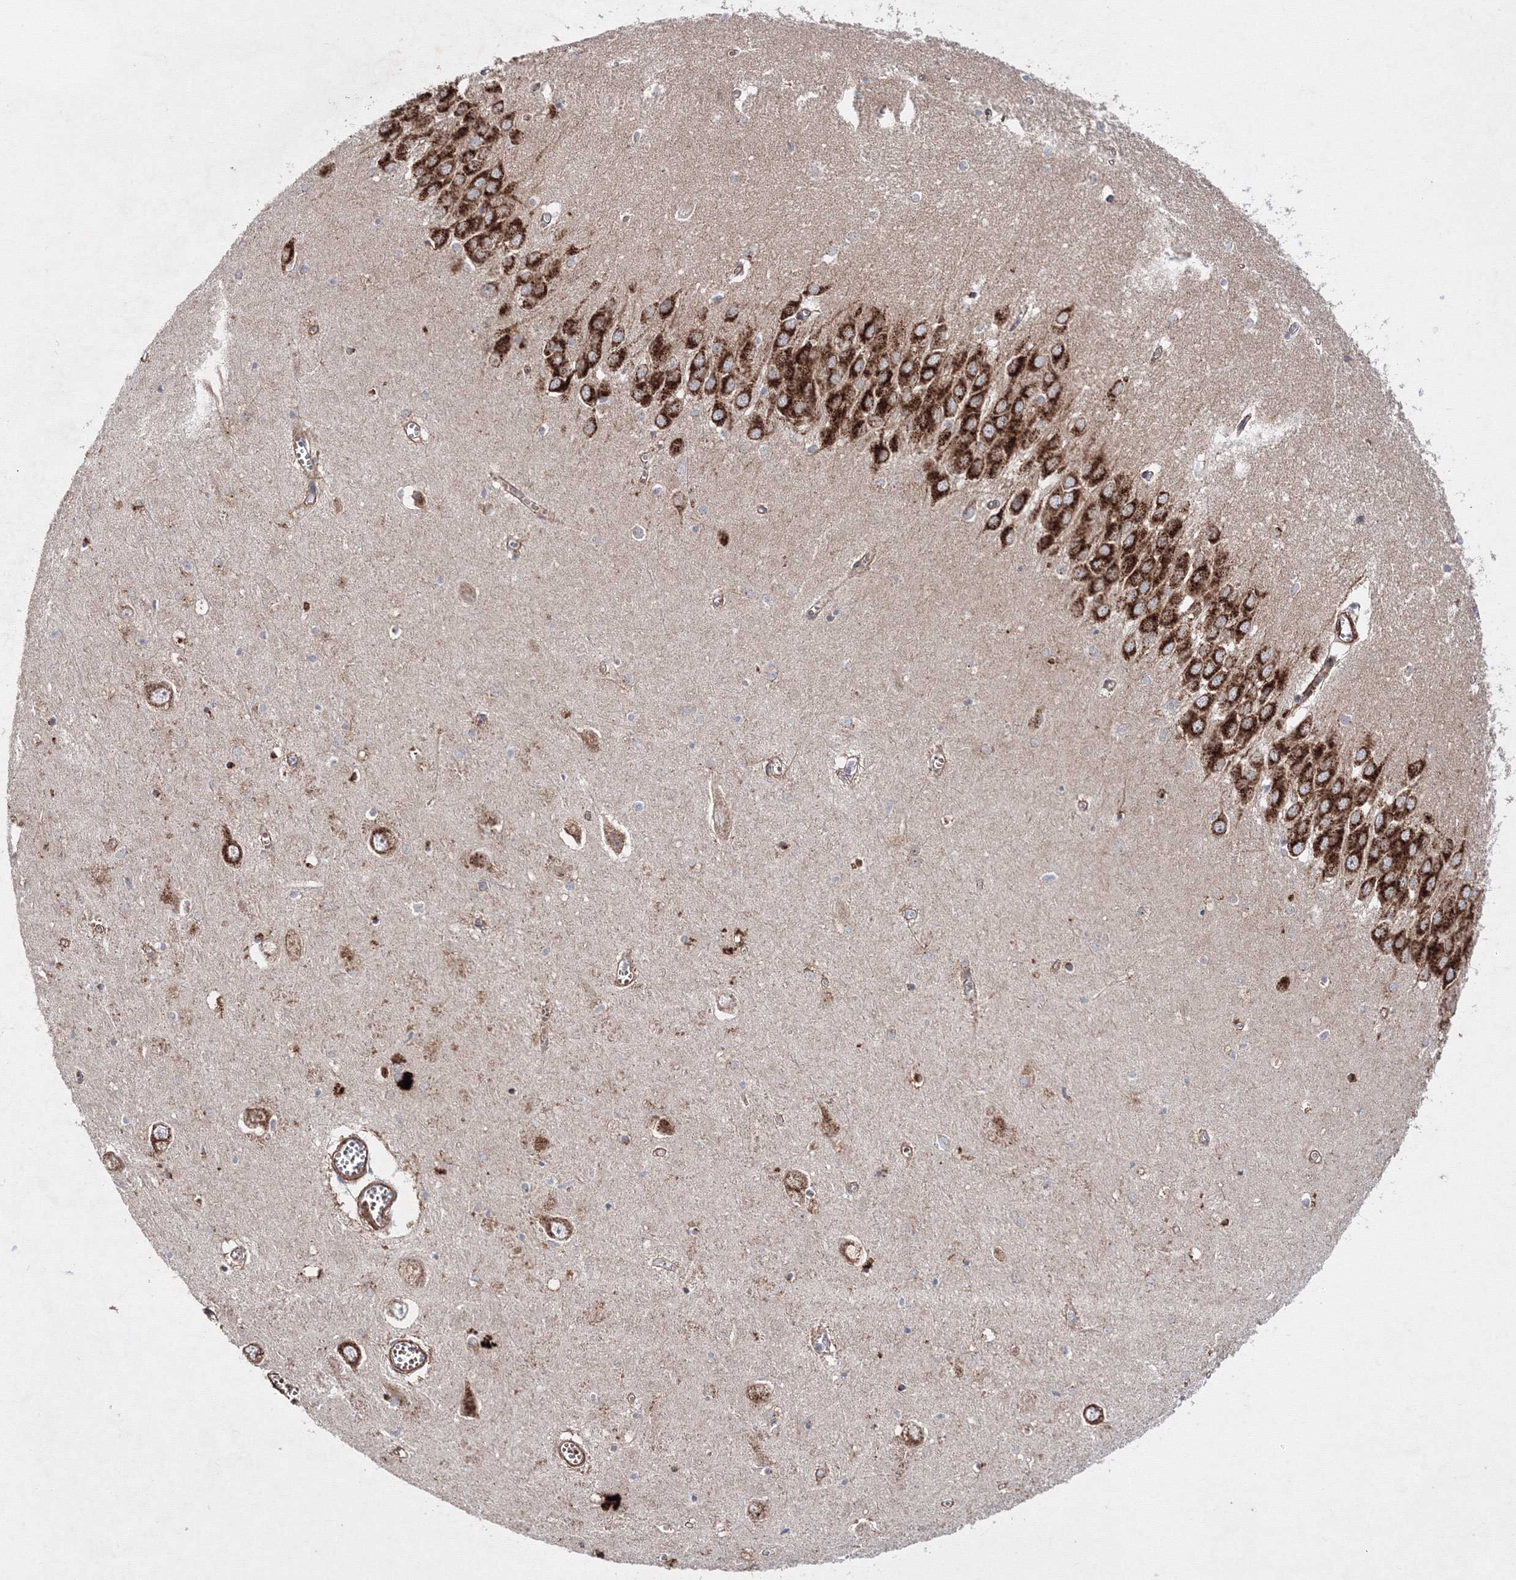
{"staining": {"intensity": "strong", "quantity": "<25%", "location": "cytoplasmic/membranous"}, "tissue": "hippocampus", "cell_type": "Glial cells", "image_type": "normal", "snomed": [{"axis": "morphology", "description": "Normal tissue, NOS"}, {"axis": "topography", "description": "Hippocampus"}], "caption": "Human hippocampus stained with a brown dye exhibits strong cytoplasmic/membranous positive expression in about <25% of glial cells.", "gene": "GFM1", "patient": {"sex": "male", "age": 70}}